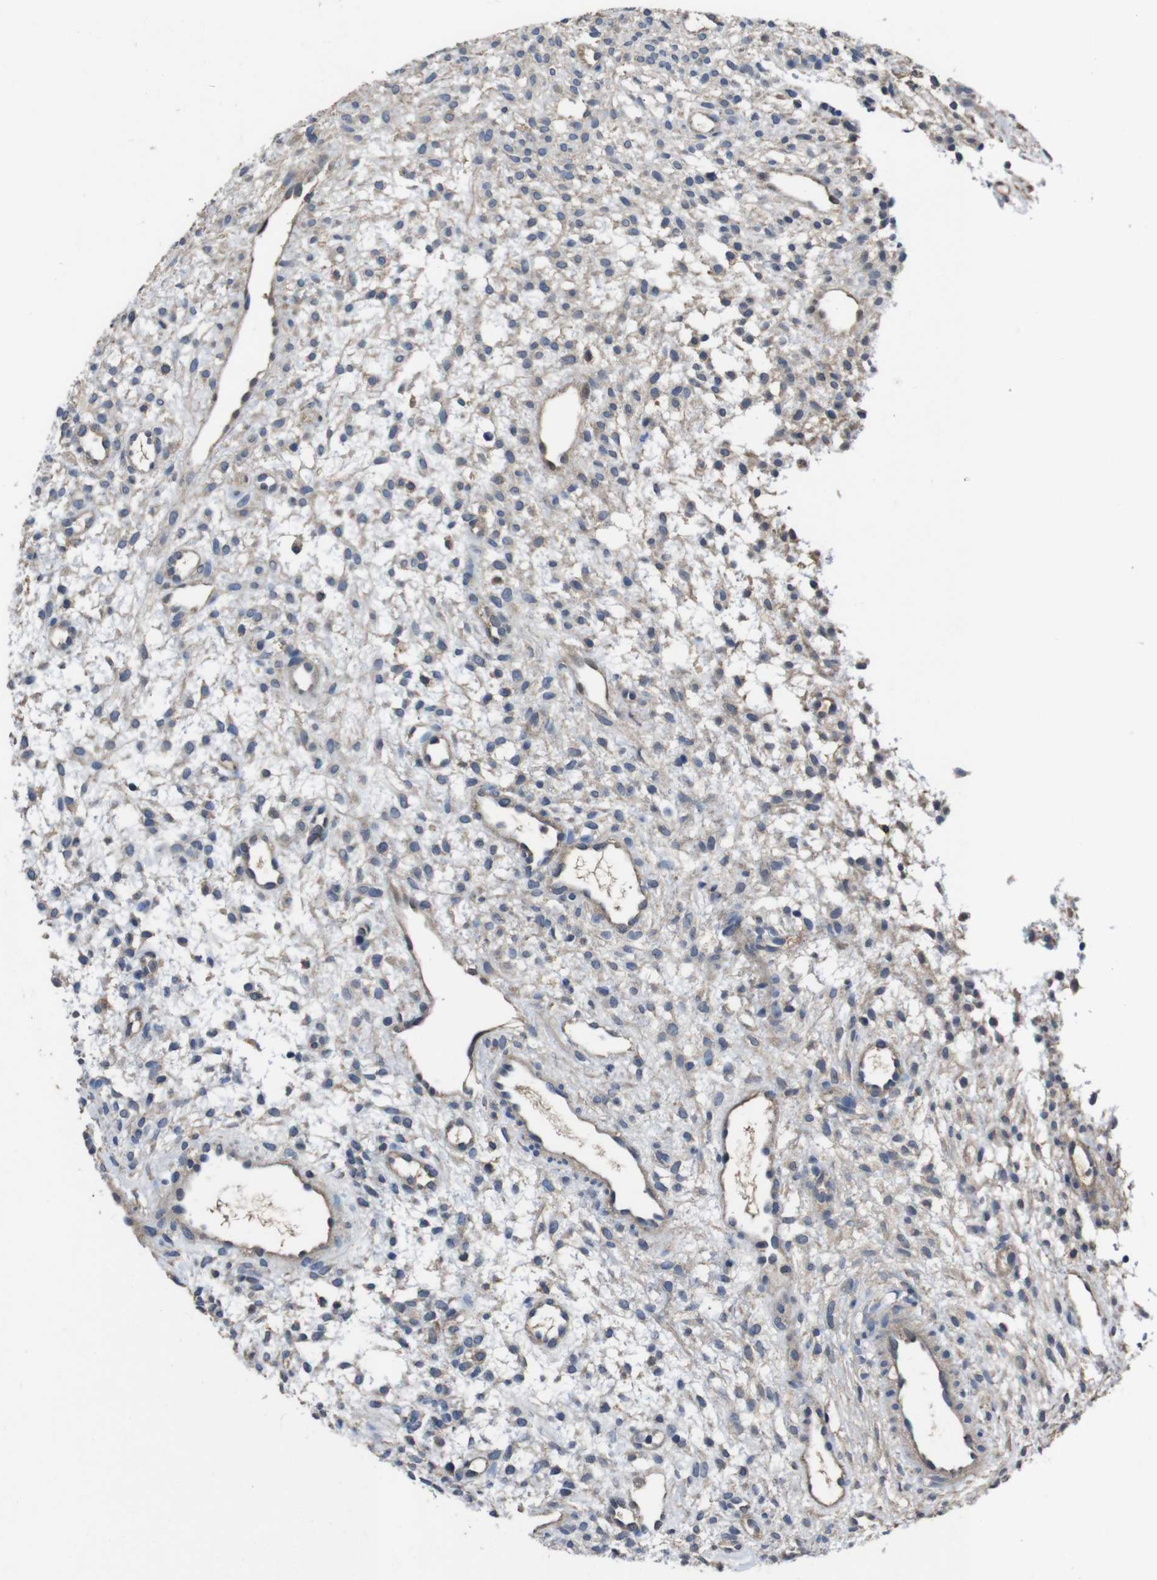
{"staining": {"intensity": "negative", "quantity": "none", "location": "none"}, "tissue": "ovary", "cell_type": "Ovarian stroma cells", "image_type": "normal", "snomed": [{"axis": "morphology", "description": "Normal tissue, NOS"}, {"axis": "morphology", "description": "Cyst, NOS"}, {"axis": "topography", "description": "Ovary"}], "caption": "Immunohistochemistry (IHC) photomicrograph of normal ovary: human ovary stained with DAB (3,3'-diaminobenzidine) displays no significant protein staining in ovarian stroma cells. (Stains: DAB (3,3'-diaminobenzidine) IHC with hematoxylin counter stain, Microscopy: brightfield microscopy at high magnification).", "gene": "GLIPR1", "patient": {"sex": "female", "age": 18}}